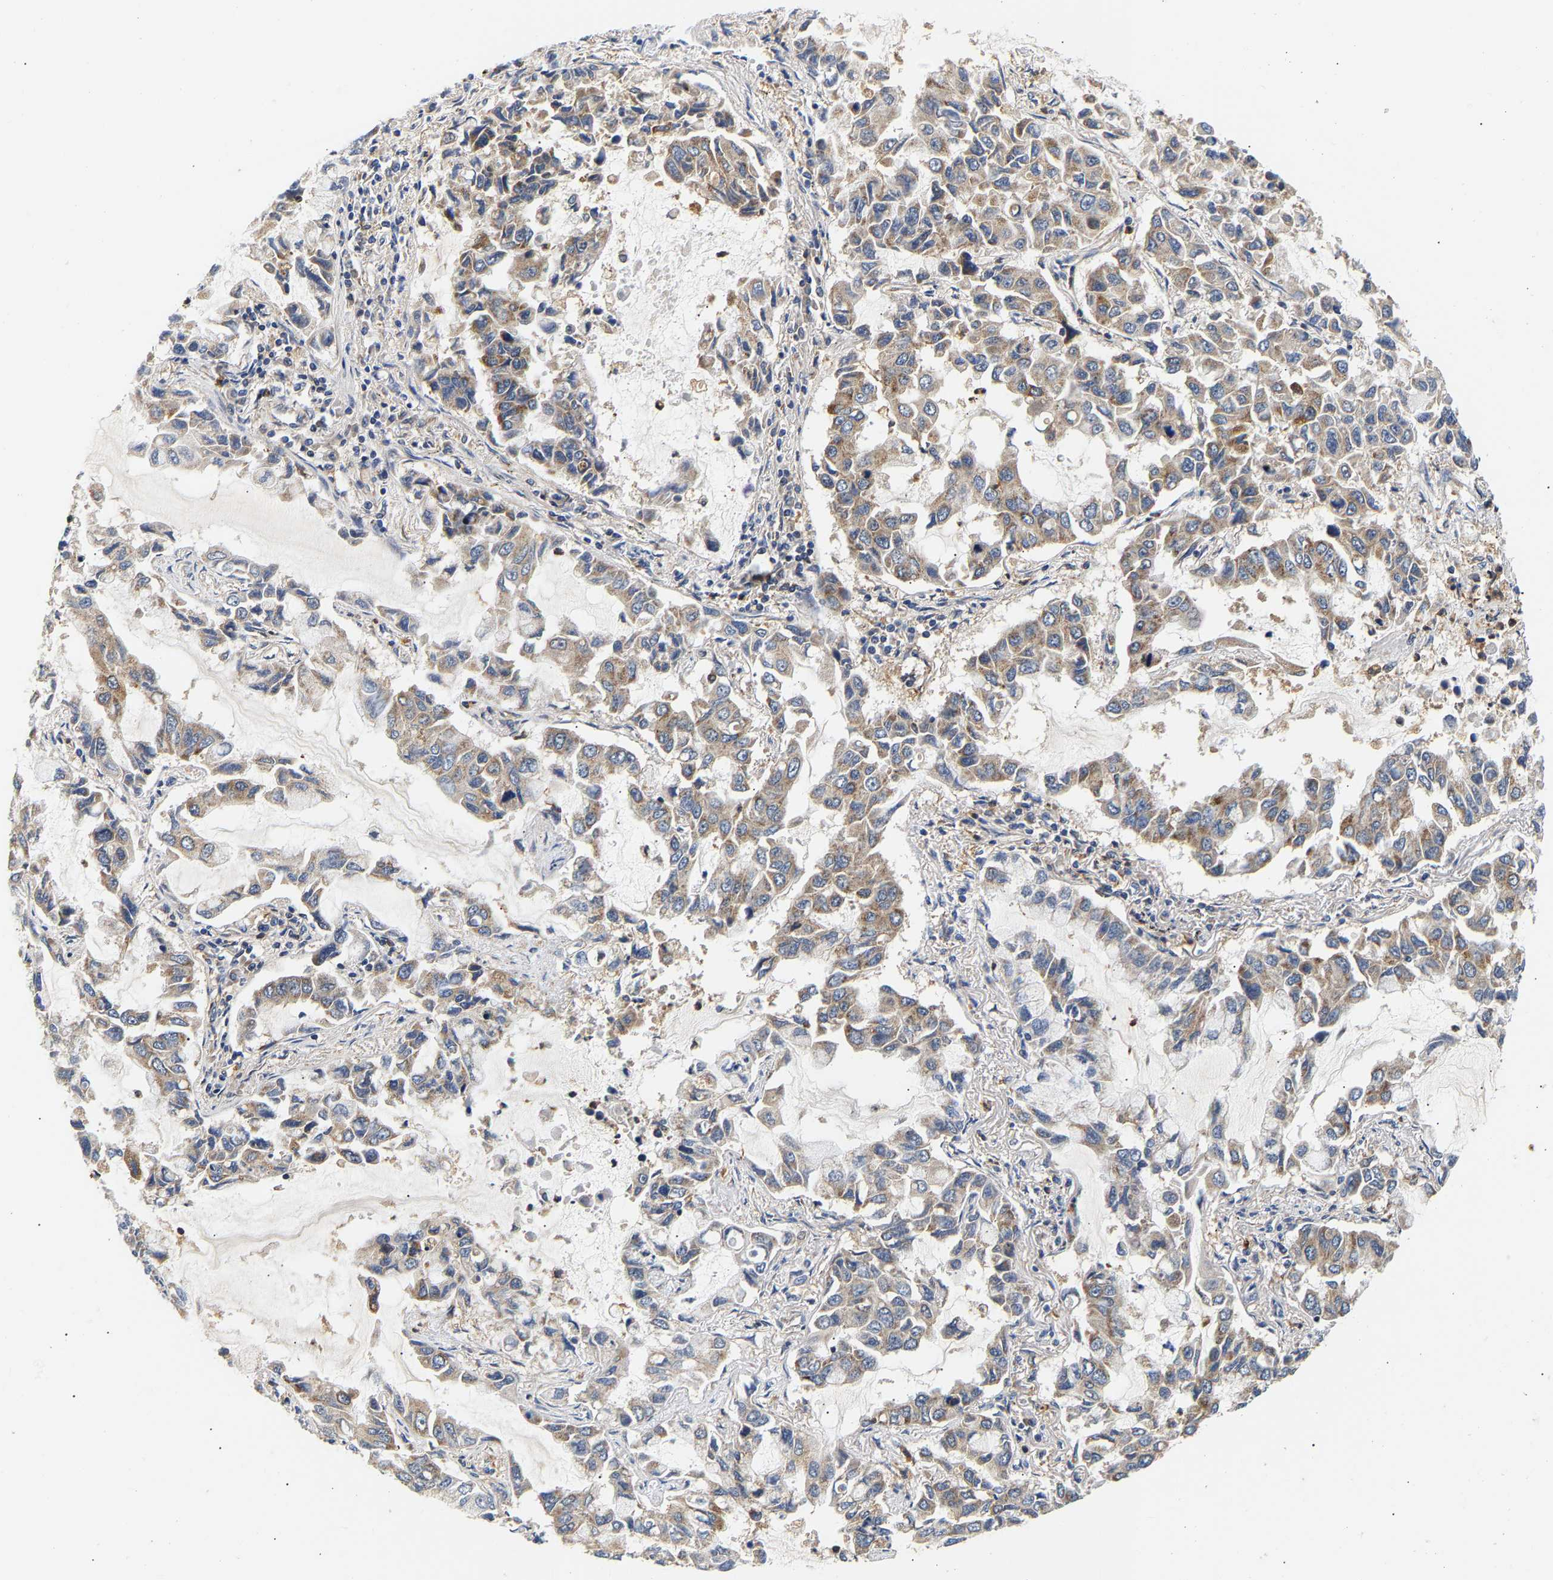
{"staining": {"intensity": "weak", "quantity": "25%-75%", "location": "cytoplasmic/membranous"}, "tissue": "lung cancer", "cell_type": "Tumor cells", "image_type": "cancer", "snomed": [{"axis": "morphology", "description": "Adenocarcinoma, NOS"}, {"axis": "topography", "description": "Lung"}], "caption": "Protein staining exhibits weak cytoplasmic/membranous positivity in about 25%-75% of tumor cells in lung cancer. Immunohistochemistry (ihc) stains the protein of interest in brown and the nuclei are stained blue.", "gene": "PPID", "patient": {"sex": "male", "age": 64}}